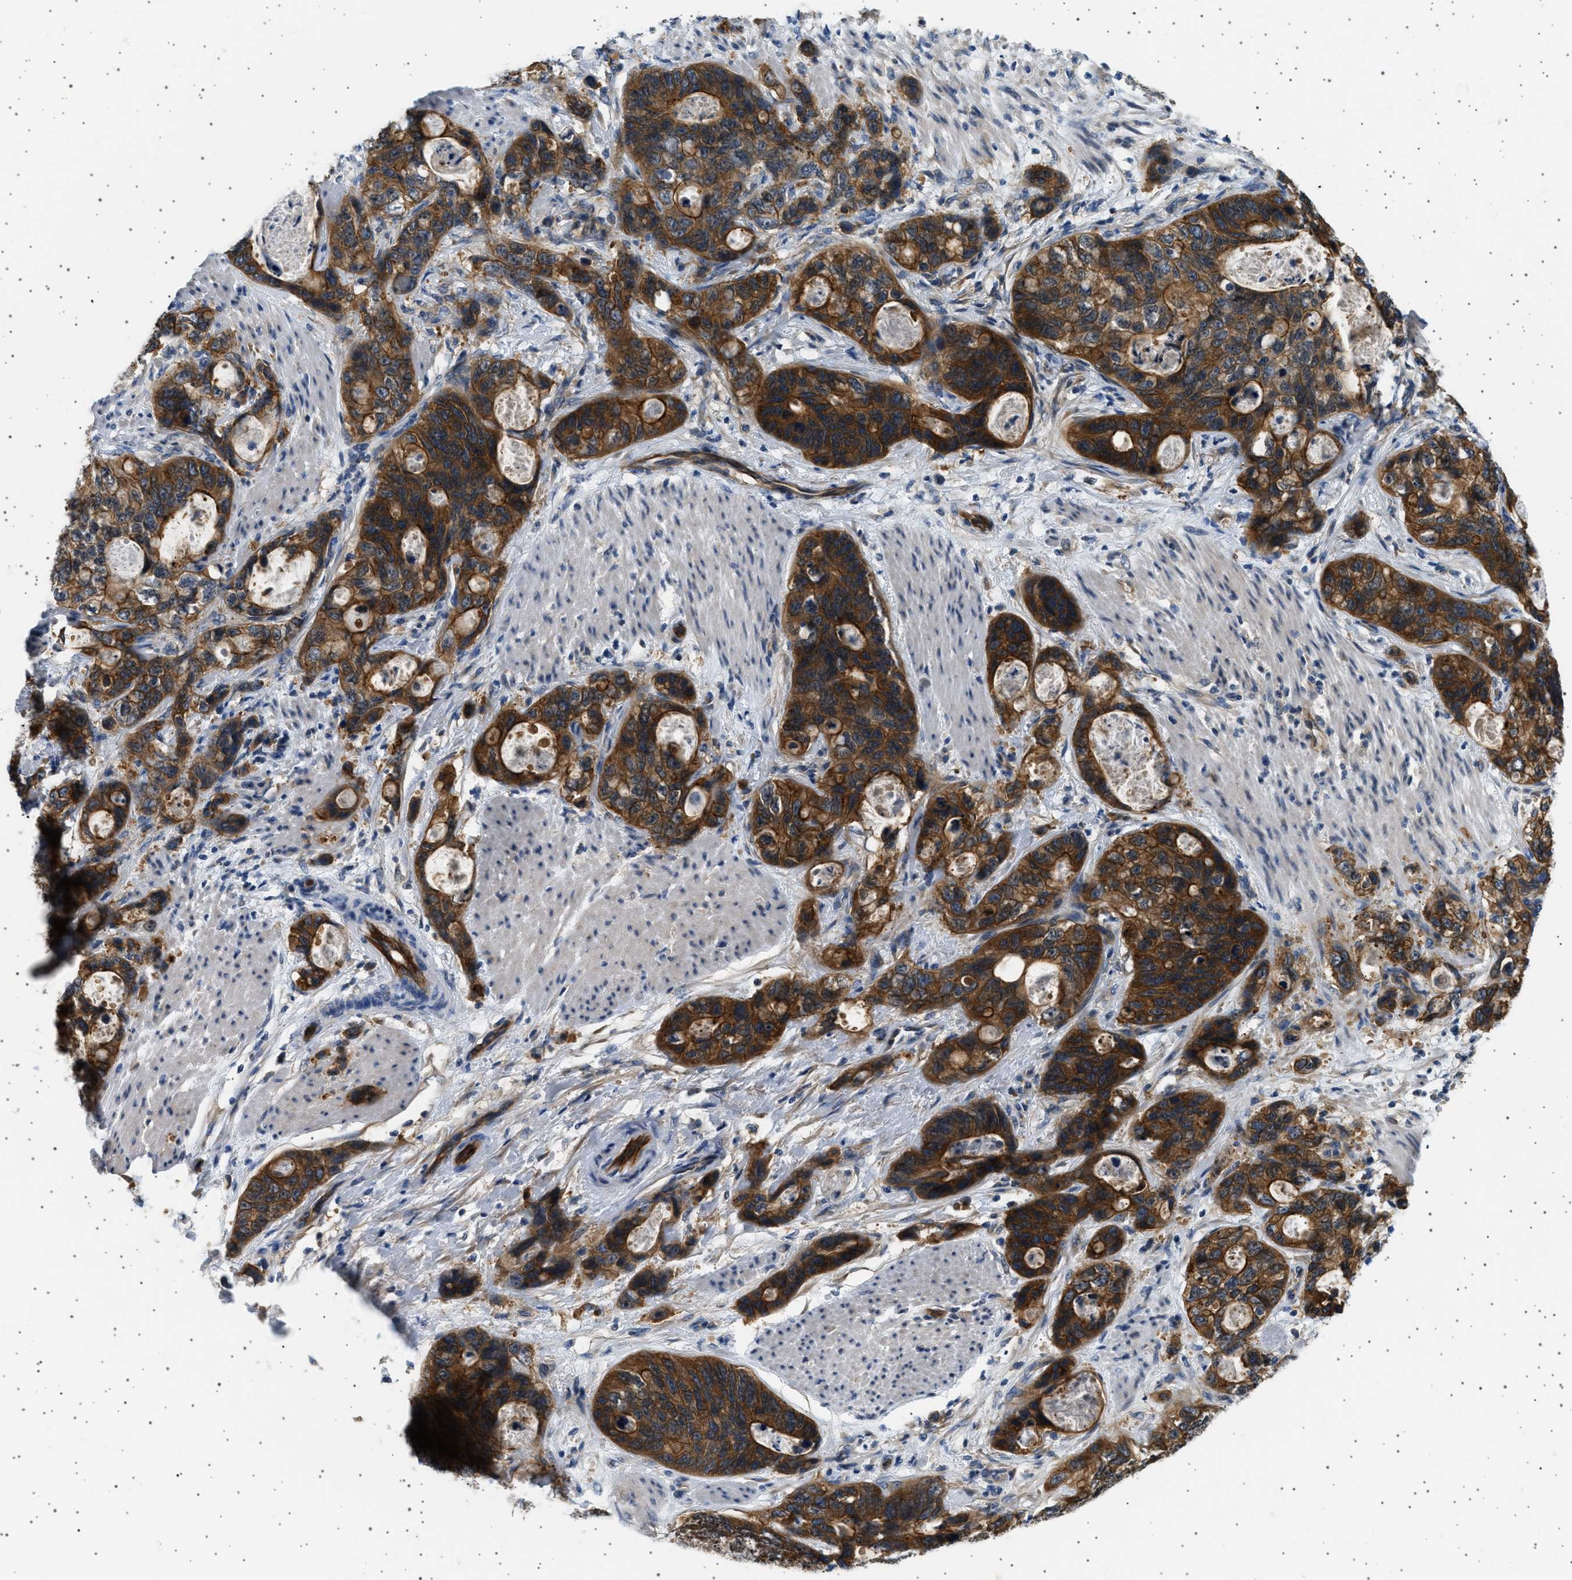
{"staining": {"intensity": "strong", "quantity": ">75%", "location": "cytoplasmic/membranous"}, "tissue": "stomach cancer", "cell_type": "Tumor cells", "image_type": "cancer", "snomed": [{"axis": "morphology", "description": "Normal tissue, NOS"}, {"axis": "morphology", "description": "Adenocarcinoma, NOS"}, {"axis": "topography", "description": "Stomach"}], "caption": "Immunohistochemical staining of stomach adenocarcinoma reveals high levels of strong cytoplasmic/membranous expression in about >75% of tumor cells.", "gene": "PLPP6", "patient": {"sex": "female", "age": 89}}